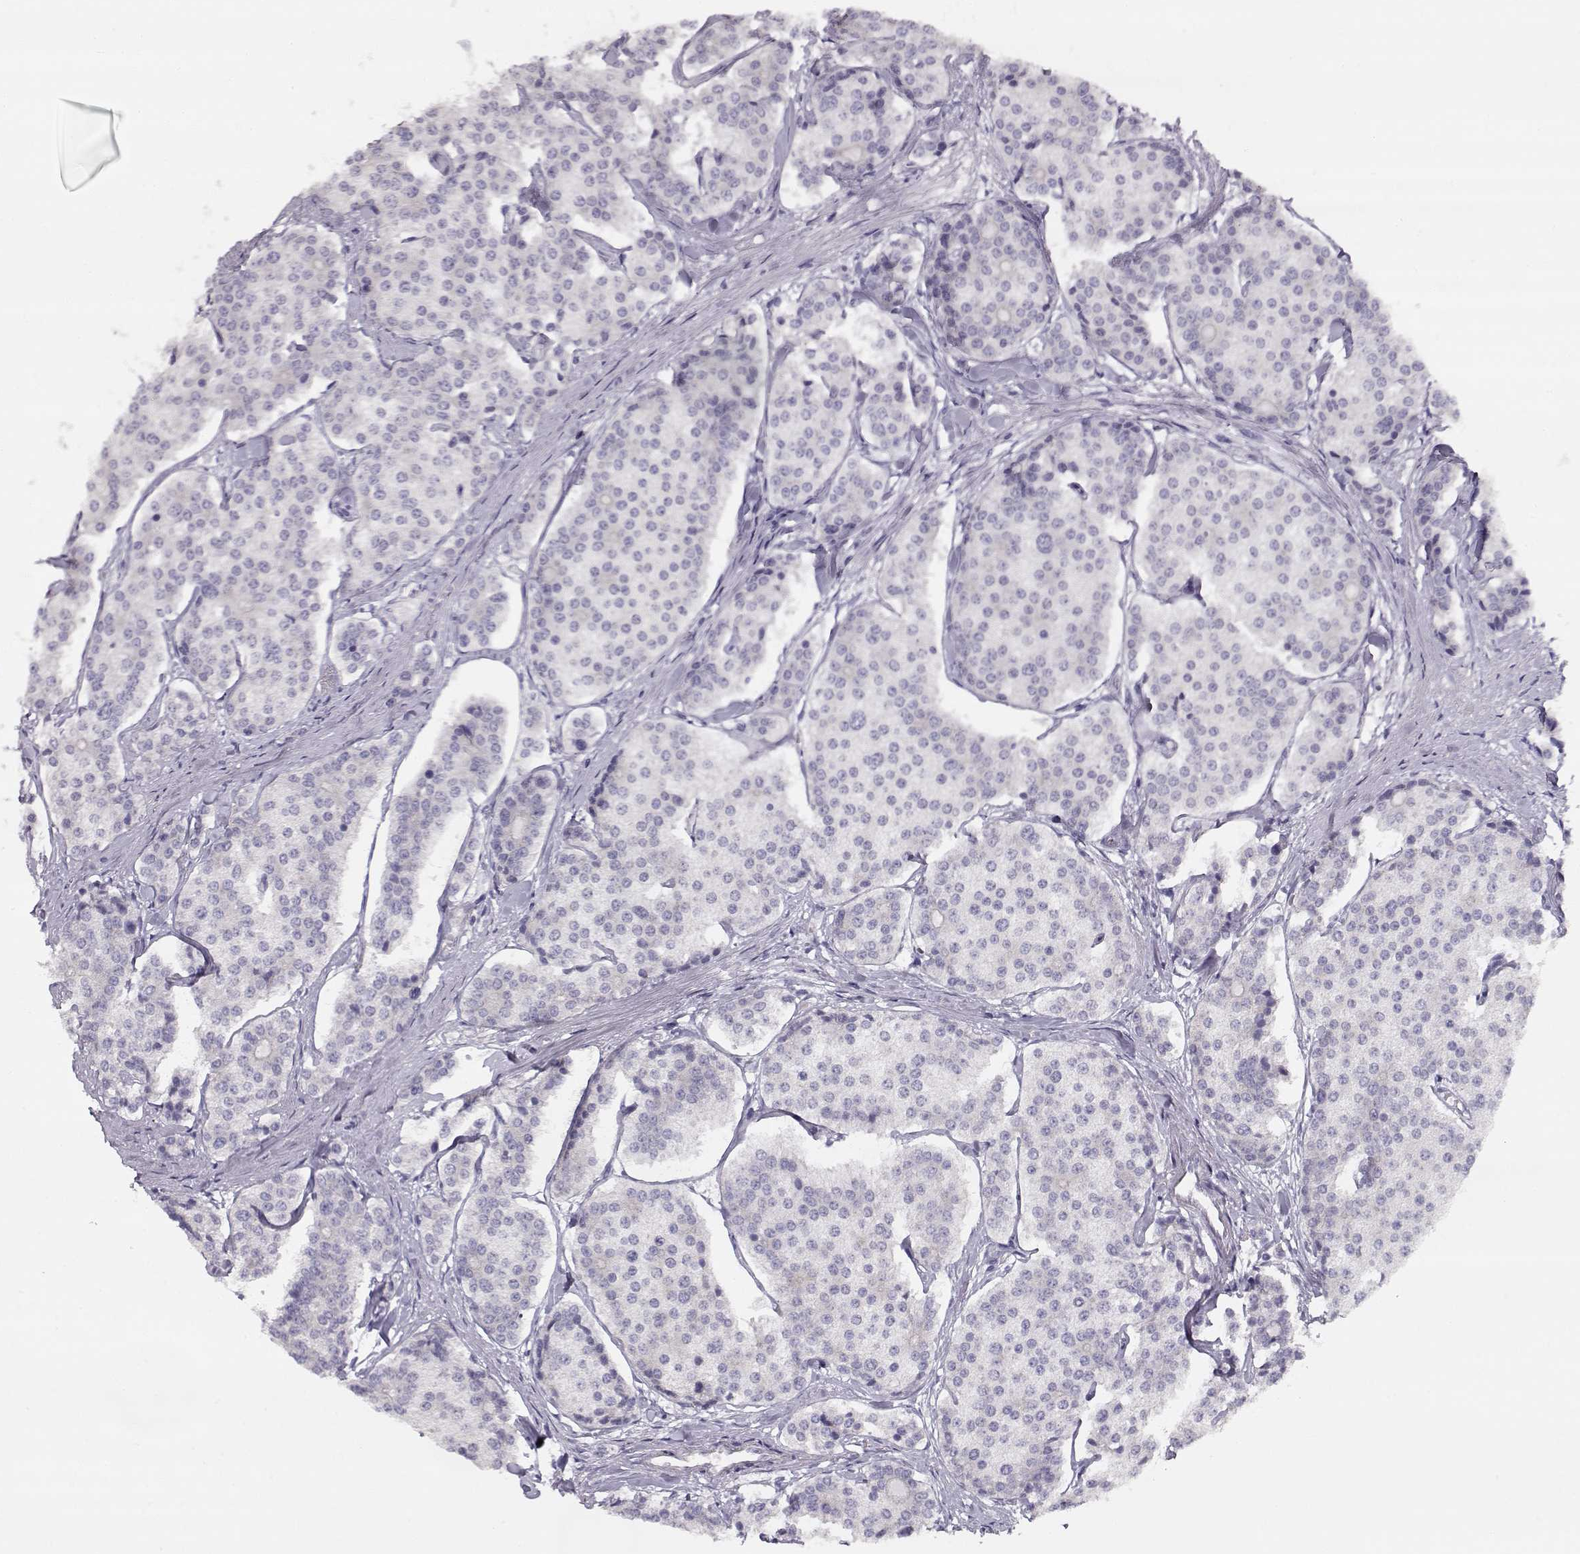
{"staining": {"intensity": "negative", "quantity": "none", "location": "none"}, "tissue": "carcinoid", "cell_type": "Tumor cells", "image_type": "cancer", "snomed": [{"axis": "morphology", "description": "Carcinoid, malignant, NOS"}, {"axis": "topography", "description": "Small intestine"}], "caption": "Immunohistochemistry of human carcinoid displays no expression in tumor cells. Nuclei are stained in blue.", "gene": "GLIPR1L2", "patient": {"sex": "female", "age": 65}}